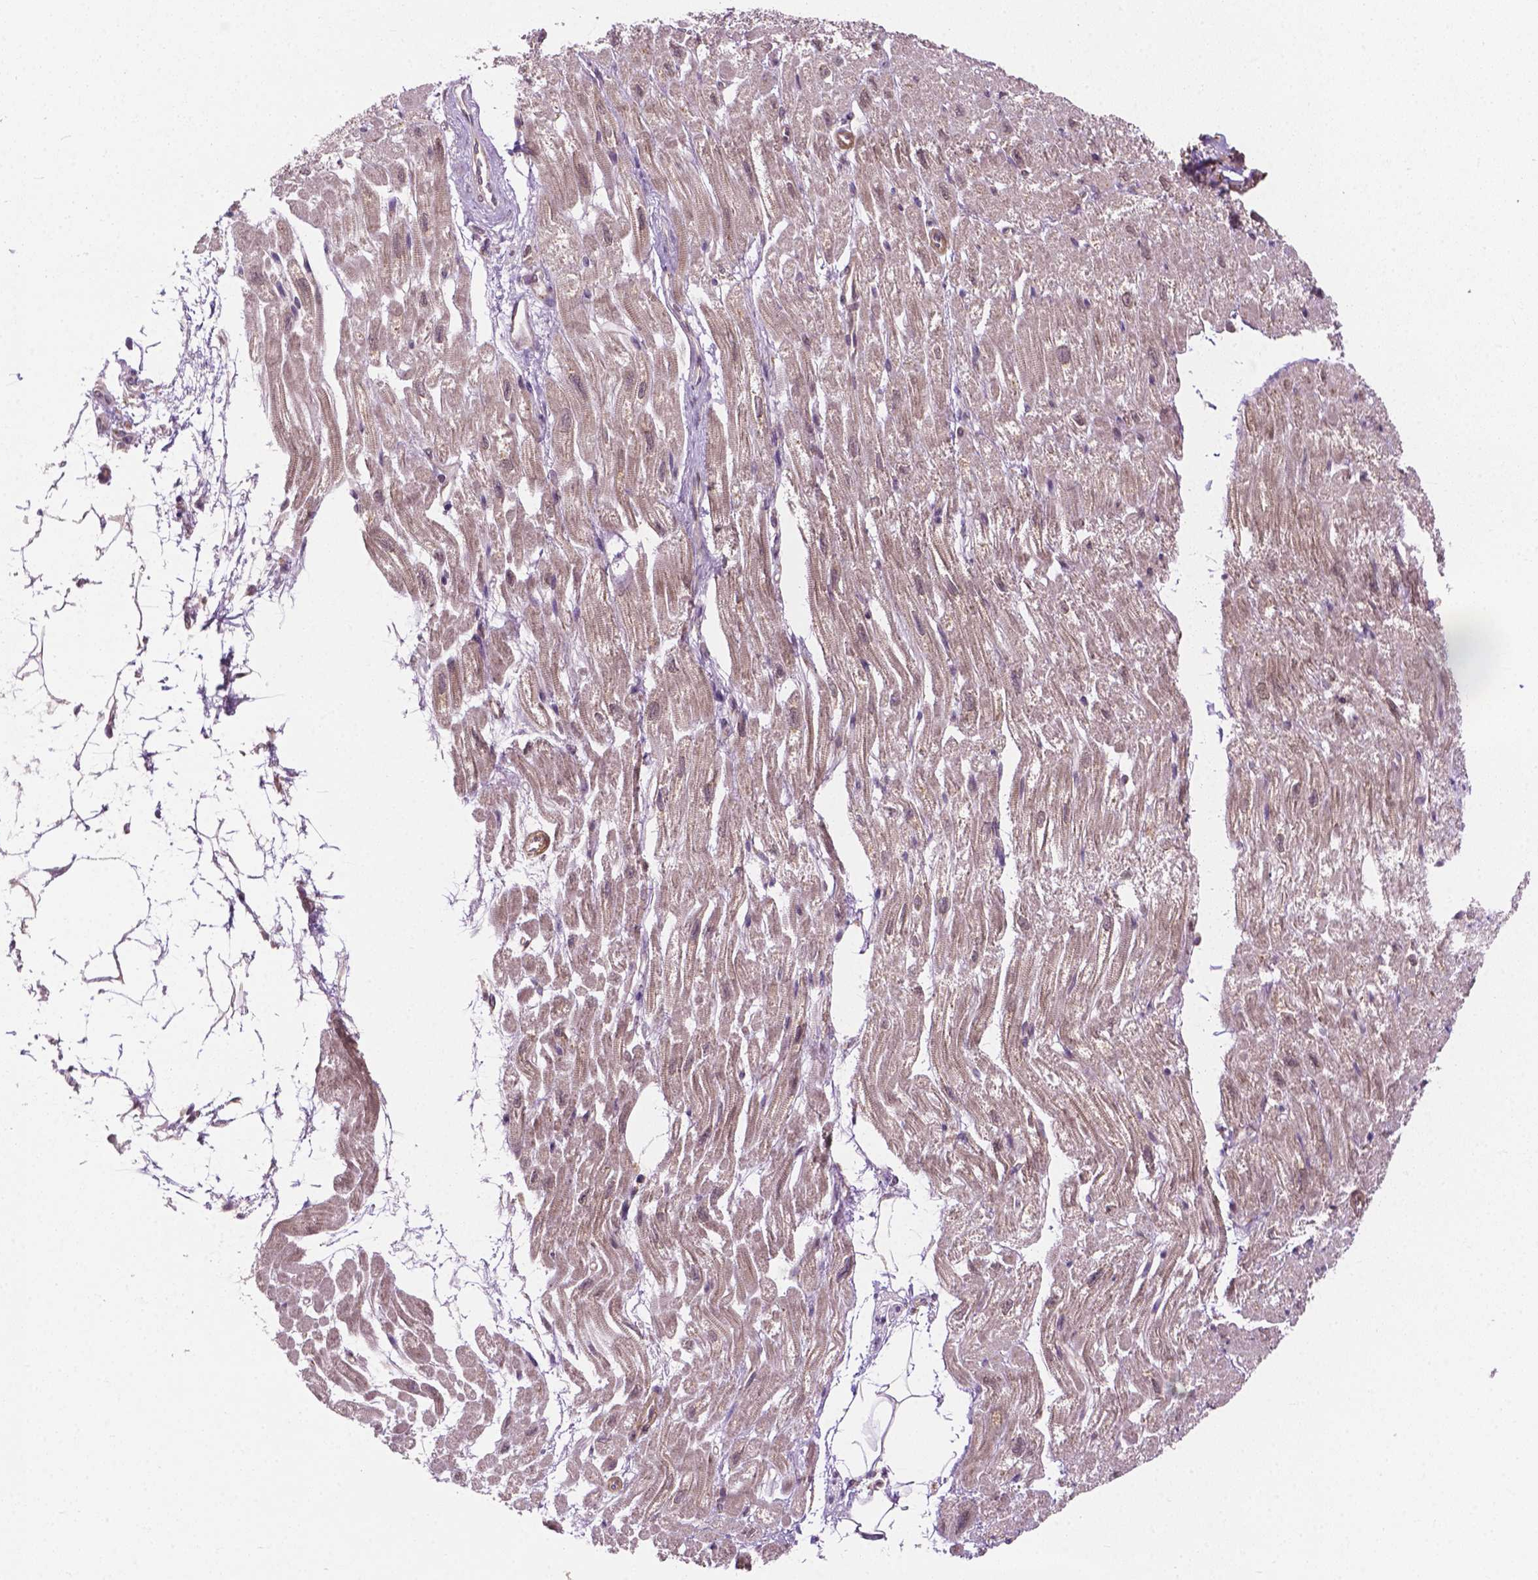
{"staining": {"intensity": "weak", "quantity": "25%-75%", "location": "cytoplasmic/membranous"}, "tissue": "heart muscle", "cell_type": "Cardiomyocytes", "image_type": "normal", "snomed": [{"axis": "morphology", "description": "Normal tissue, NOS"}, {"axis": "topography", "description": "Heart"}], "caption": "High-magnification brightfield microscopy of normal heart muscle stained with DAB (3,3'-diaminobenzidine) (brown) and counterstained with hematoxylin (blue). cardiomyocytes exhibit weak cytoplasmic/membranous positivity is seen in about25%-75% of cells. (Brightfield microscopy of DAB IHC at high magnification).", "gene": "PPP1CB", "patient": {"sex": "female", "age": 62}}